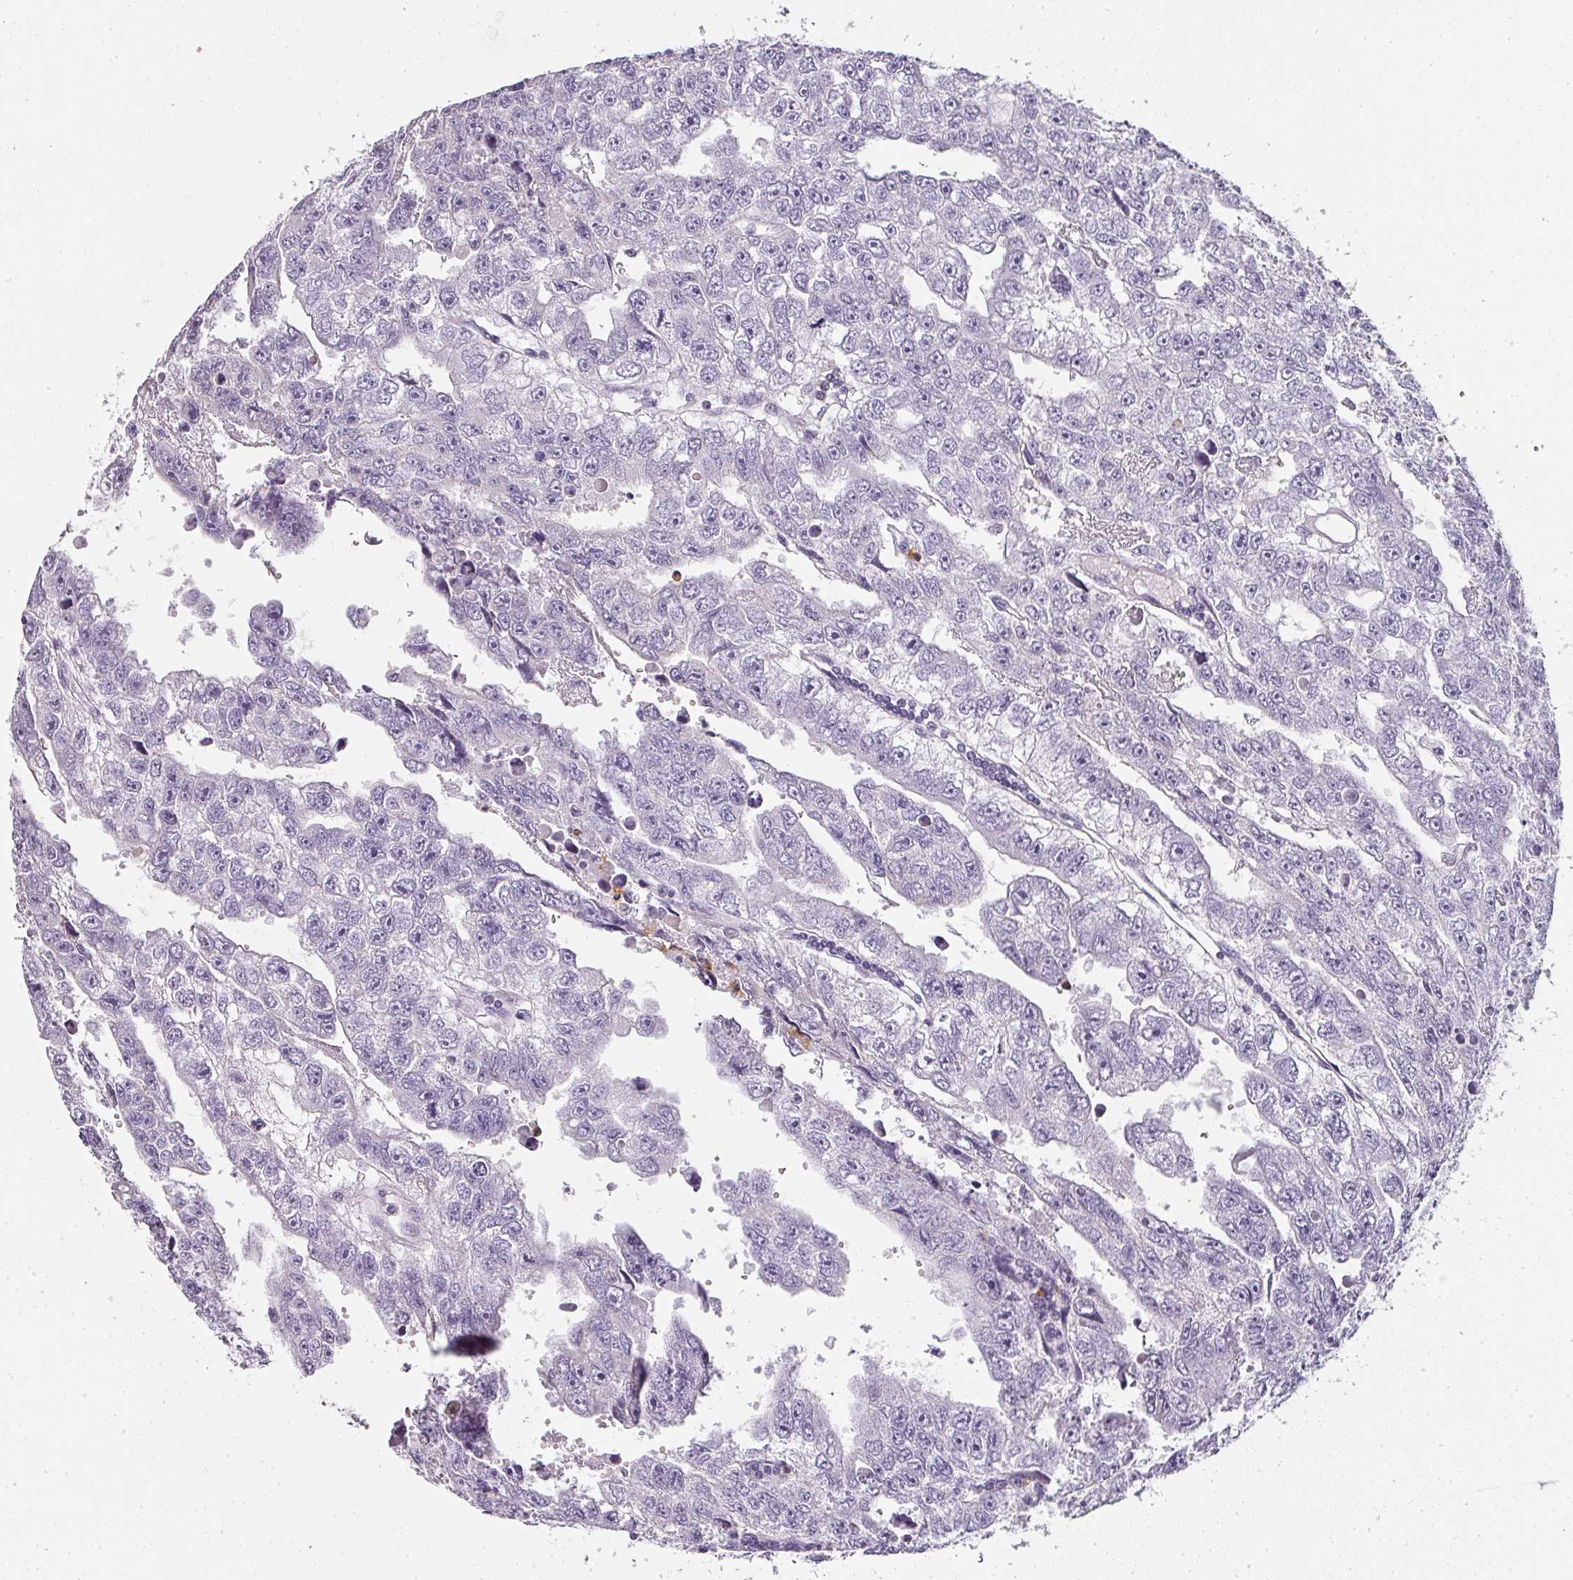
{"staining": {"intensity": "negative", "quantity": "none", "location": "none"}, "tissue": "testis cancer", "cell_type": "Tumor cells", "image_type": "cancer", "snomed": [{"axis": "morphology", "description": "Carcinoma, Embryonal, NOS"}, {"axis": "topography", "description": "Testis"}], "caption": "IHC histopathology image of human testis cancer (embryonal carcinoma) stained for a protein (brown), which exhibits no positivity in tumor cells.", "gene": "CAMP", "patient": {"sex": "male", "age": 20}}